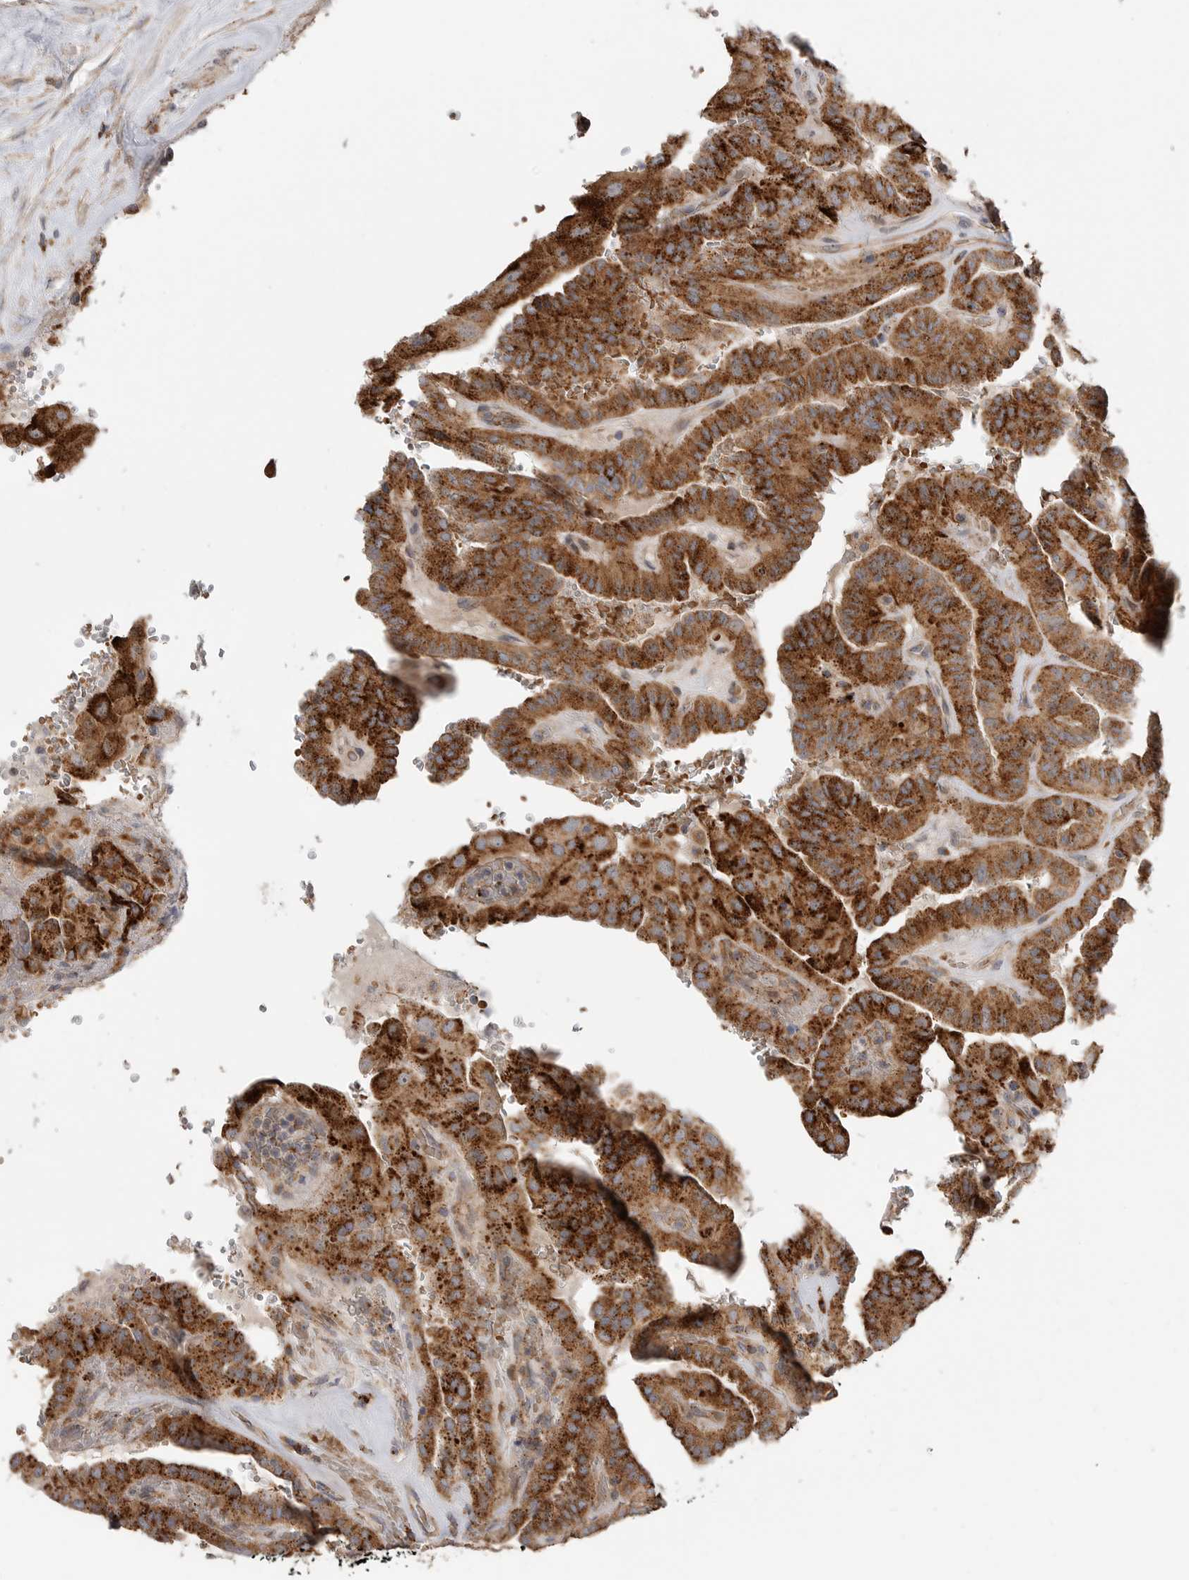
{"staining": {"intensity": "strong", "quantity": ">75%", "location": "cytoplasmic/membranous"}, "tissue": "thyroid cancer", "cell_type": "Tumor cells", "image_type": "cancer", "snomed": [{"axis": "morphology", "description": "Papillary adenocarcinoma, NOS"}, {"axis": "topography", "description": "Thyroid gland"}], "caption": "A brown stain shows strong cytoplasmic/membranous expression of a protein in thyroid cancer tumor cells.", "gene": "GALNS", "patient": {"sex": "male", "age": 77}}